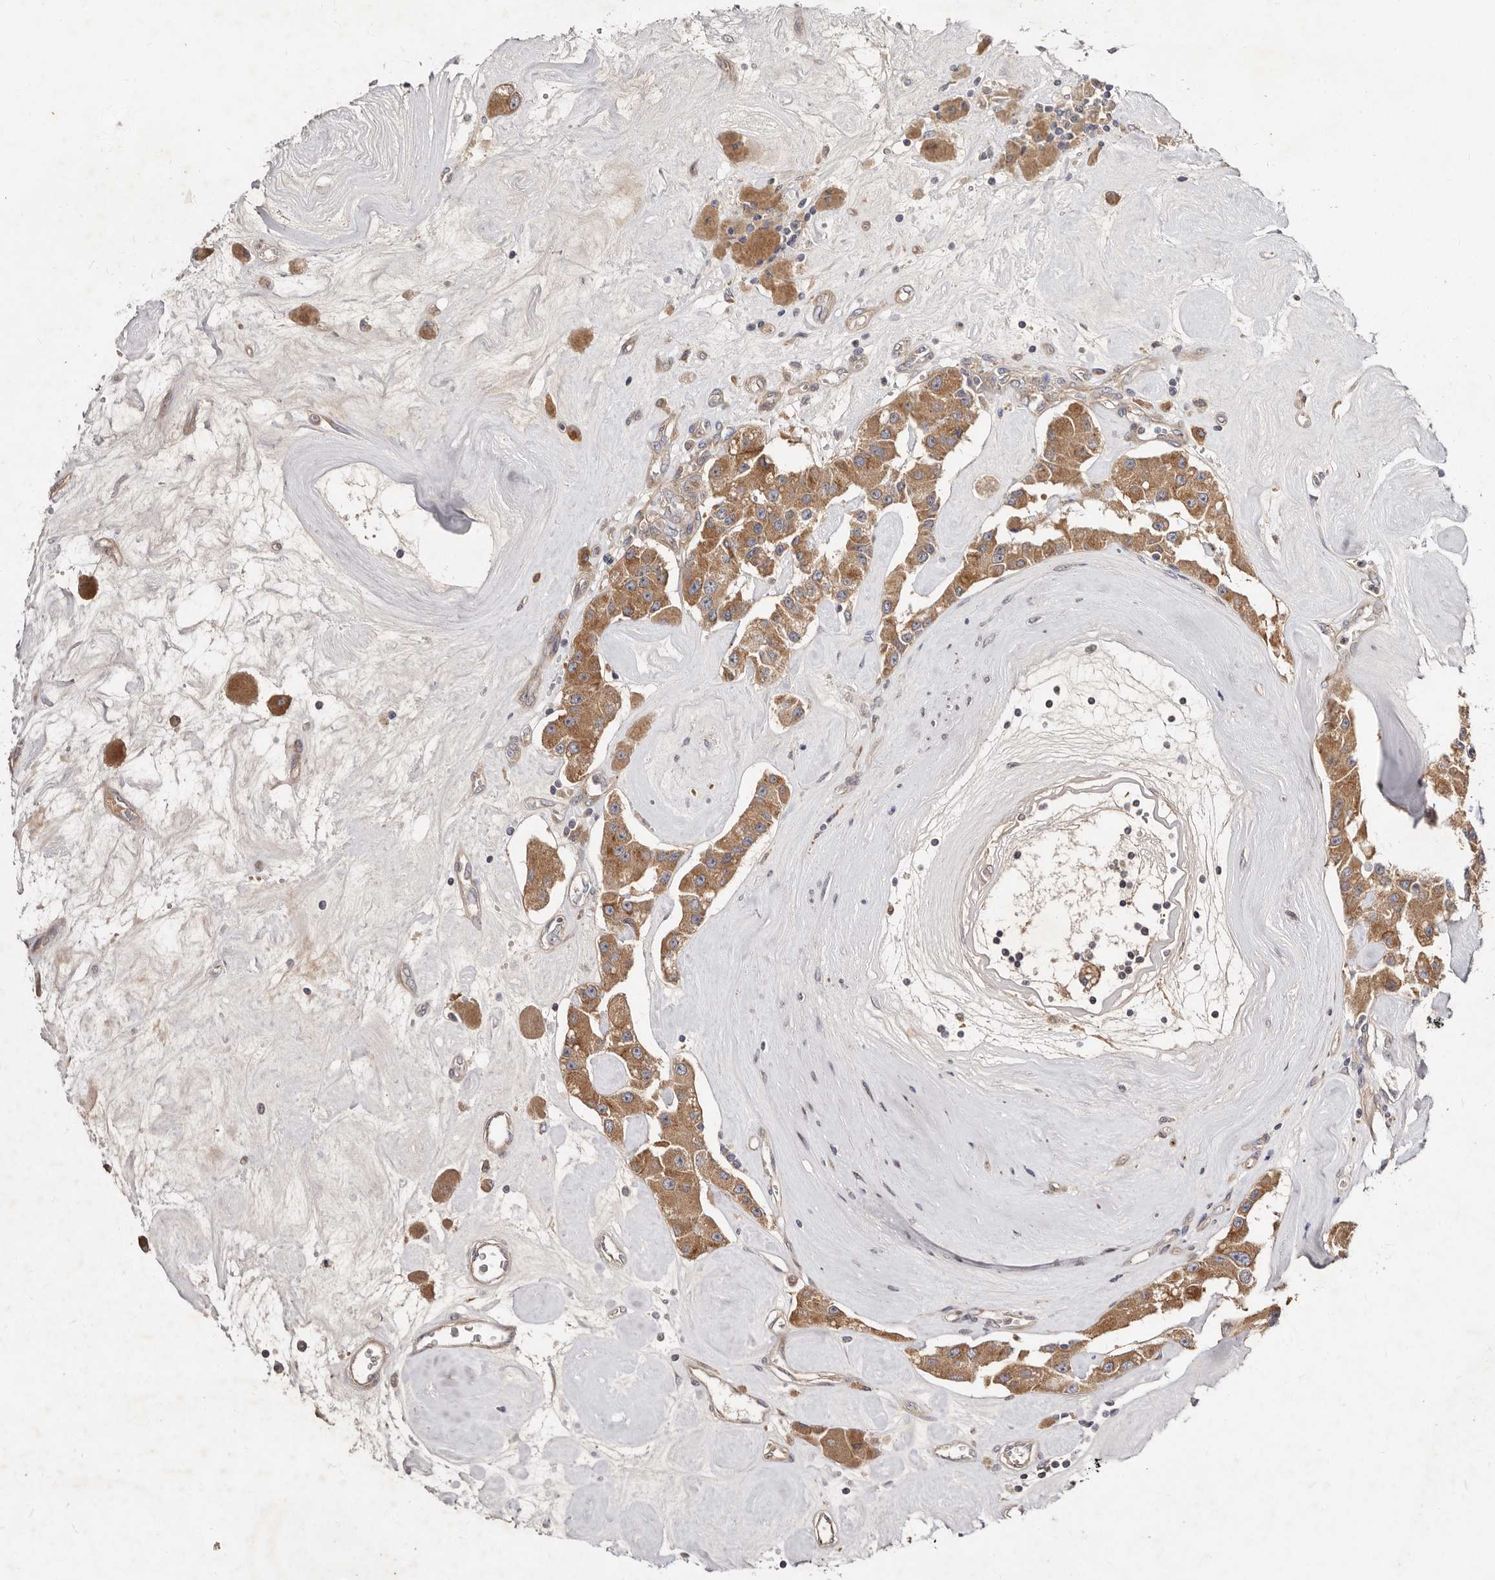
{"staining": {"intensity": "moderate", "quantity": ">75%", "location": "cytoplasmic/membranous"}, "tissue": "carcinoid", "cell_type": "Tumor cells", "image_type": "cancer", "snomed": [{"axis": "morphology", "description": "Carcinoid, malignant, NOS"}, {"axis": "topography", "description": "Pancreas"}], "caption": "Malignant carcinoid was stained to show a protein in brown. There is medium levels of moderate cytoplasmic/membranous expression in approximately >75% of tumor cells.", "gene": "DACT2", "patient": {"sex": "male", "age": 41}}